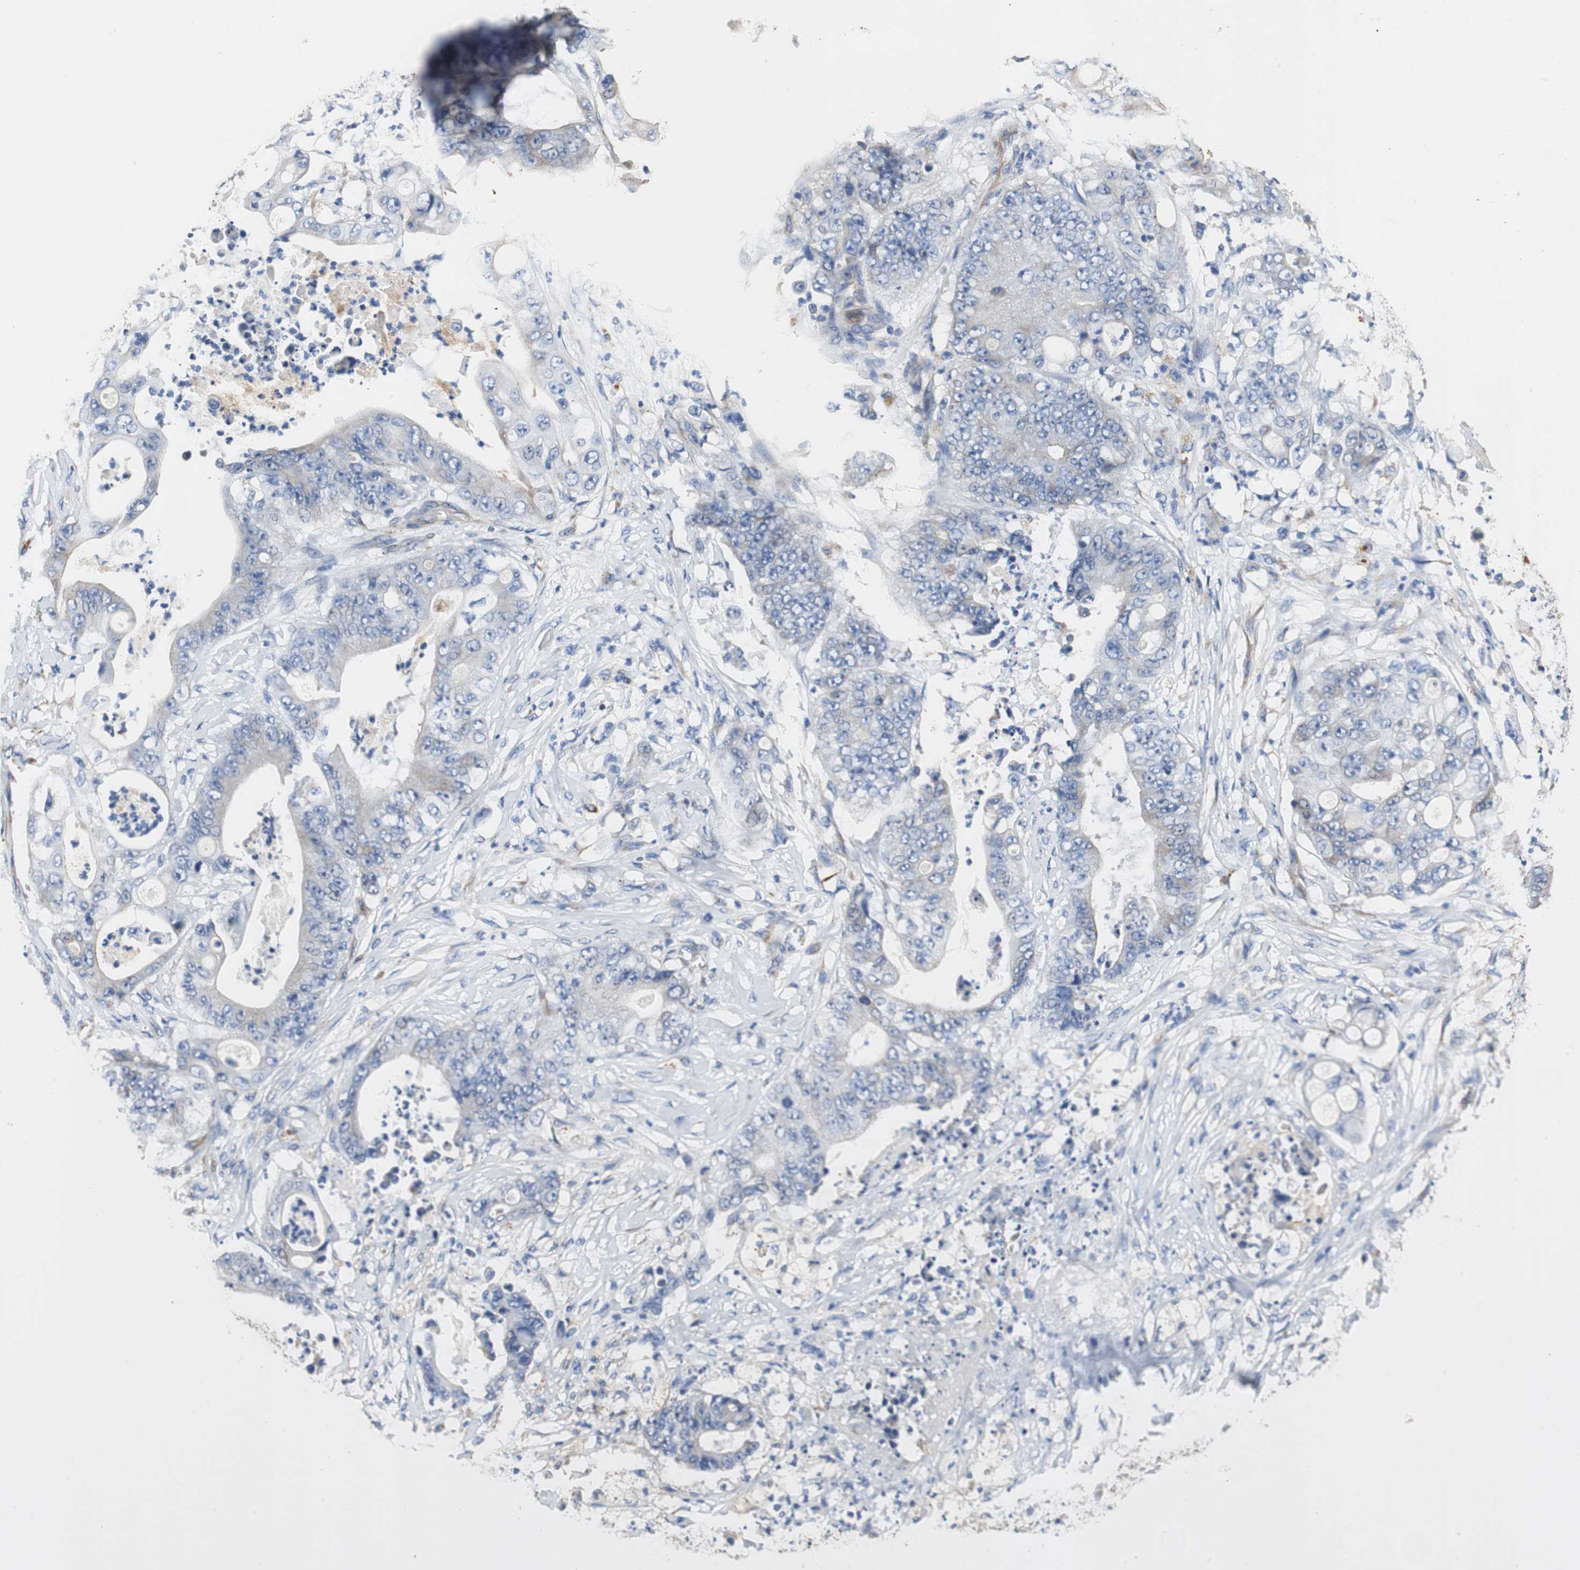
{"staining": {"intensity": "weak", "quantity": "<25%", "location": "cytoplasmic/membranous"}, "tissue": "stomach cancer", "cell_type": "Tumor cells", "image_type": "cancer", "snomed": [{"axis": "morphology", "description": "Adenocarcinoma, NOS"}, {"axis": "topography", "description": "Stomach"}], "caption": "Immunohistochemical staining of stomach adenocarcinoma demonstrates no significant expression in tumor cells.", "gene": "PCK1", "patient": {"sex": "female", "age": 73}}